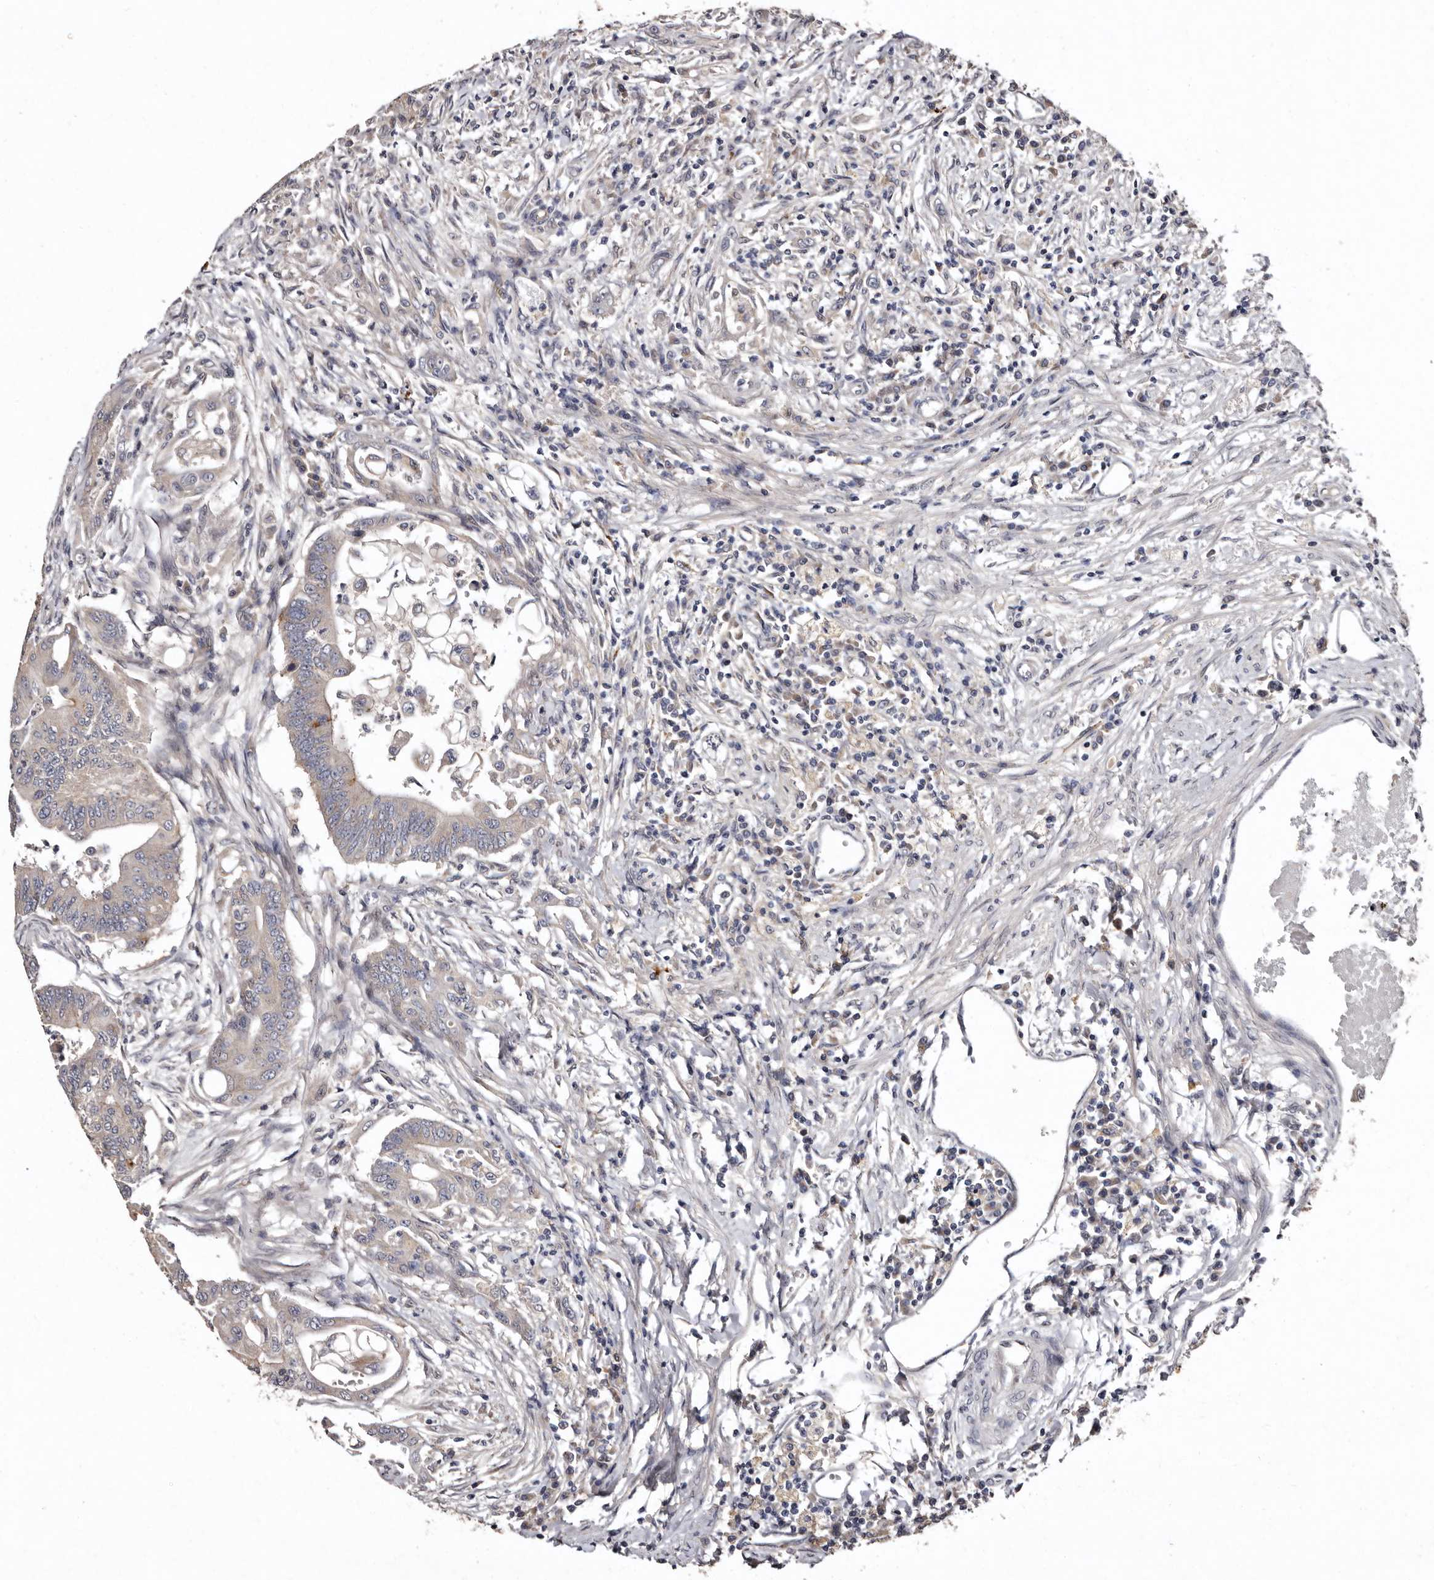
{"staining": {"intensity": "negative", "quantity": "none", "location": "none"}, "tissue": "colorectal cancer", "cell_type": "Tumor cells", "image_type": "cancer", "snomed": [{"axis": "morphology", "description": "Adenoma, NOS"}, {"axis": "morphology", "description": "Adenocarcinoma, NOS"}, {"axis": "topography", "description": "Colon"}], "caption": "The micrograph reveals no staining of tumor cells in colorectal adenoma.", "gene": "FAM91A1", "patient": {"sex": "male", "age": 79}}